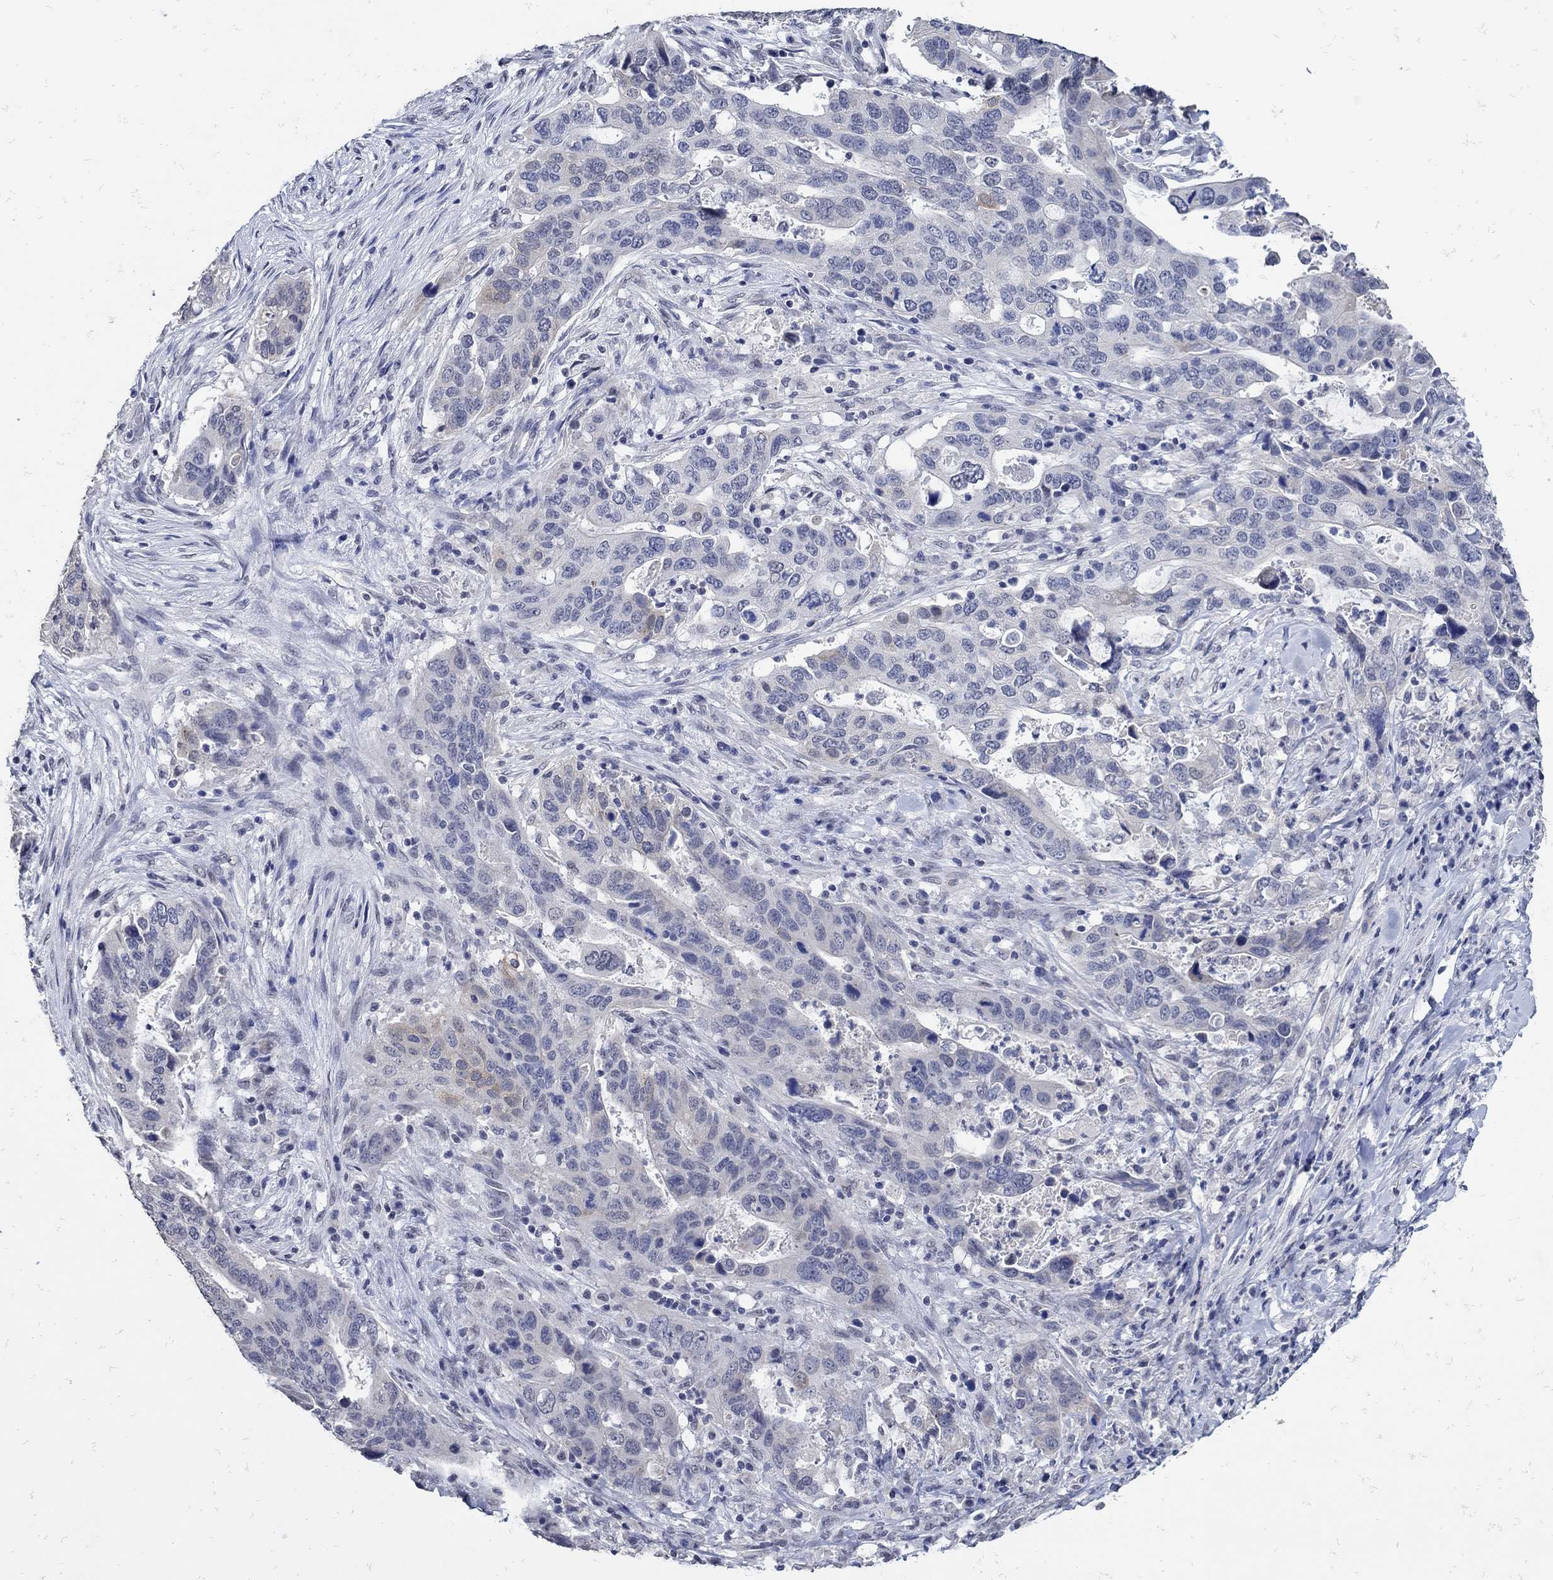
{"staining": {"intensity": "weak", "quantity": "<25%", "location": "cytoplasmic/membranous"}, "tissue": "stomach cancer", "cell_type": "Tumor cells", "image_type": "cancer", "snomed": [{"axis": "morphology", "description": "Adenocarcinoma, NOS"}, {"axis": "topography", "description": "Stomach"}], "caption": "Tumor cells show no significant protein positivity in stomach cancer.", "gene": "KCNN3", "patient": {"sex": "male", "age": 54}}